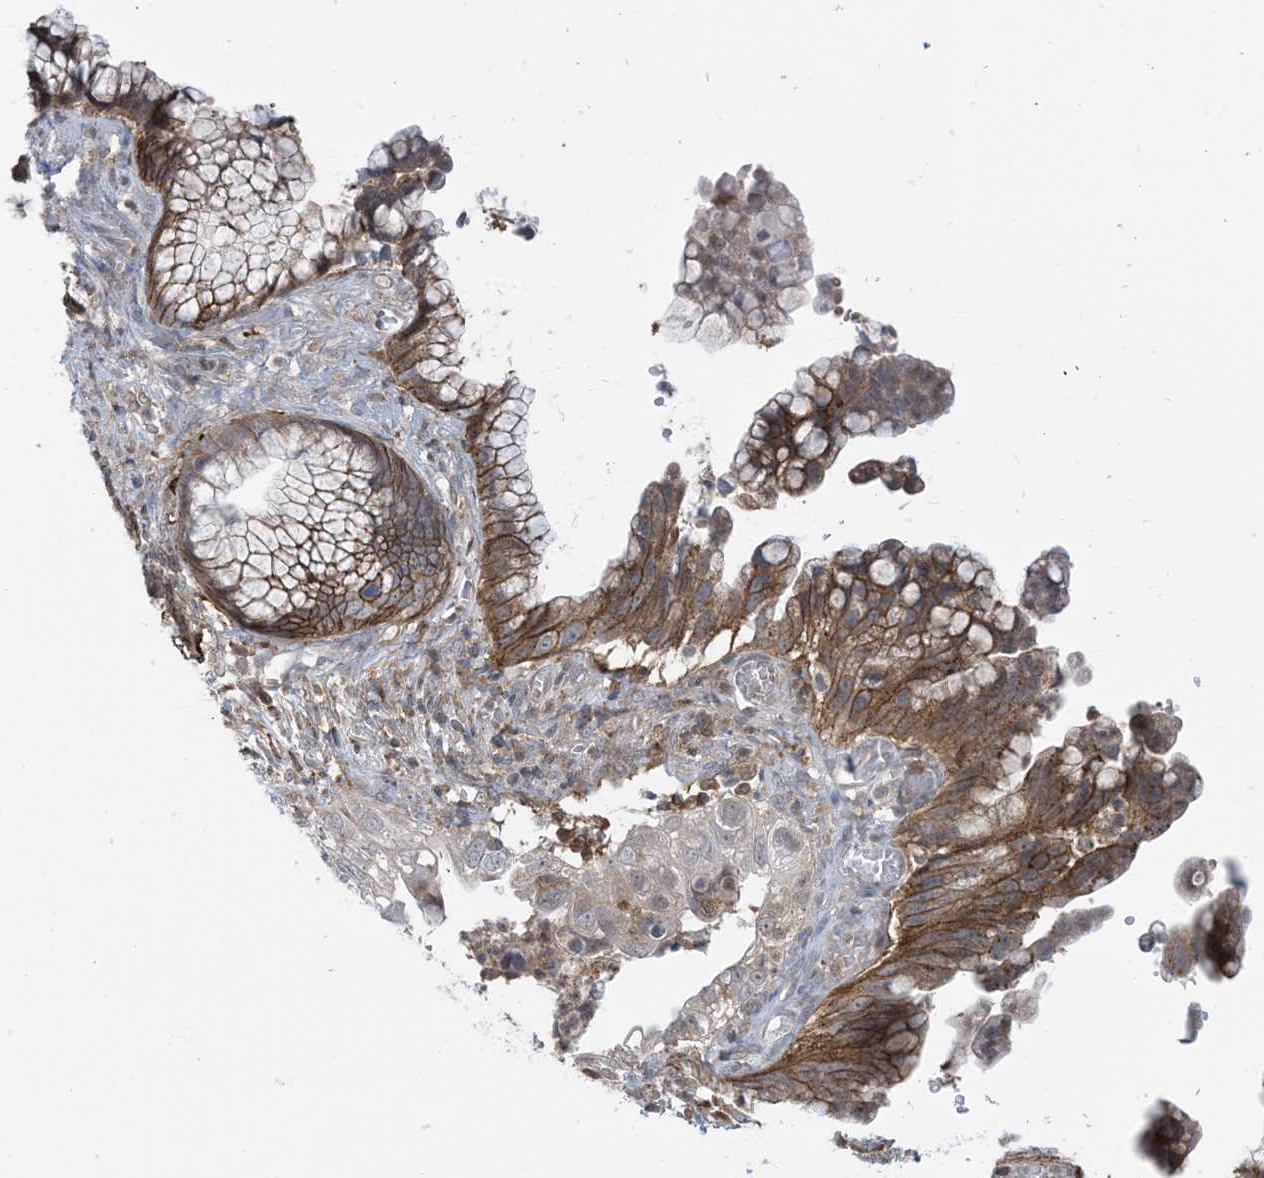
{"staining": {"intensity": "moderate", "quantity": ">75%", "location": "cytoplasmic/membranous"}, "tissue": "cervical cancer", "cell_type": "Tumor cells", "image_type": "cancer", "snomed": [{"axis": "morphology", "description": "Adenocarcinoma, NOS"}, {"axis": "topography", "description": "Cervix"}], "caption": "An immunohistochemistry histopathology image of tumor tissue is shown. Protein staining in brown labels moderate cytoplasmic/membranous positivity in cervical cancer (adenocarcinoma) within tumor cells.", "gene": "CASP4", "patient": {"sex": "female", "age": 44}}